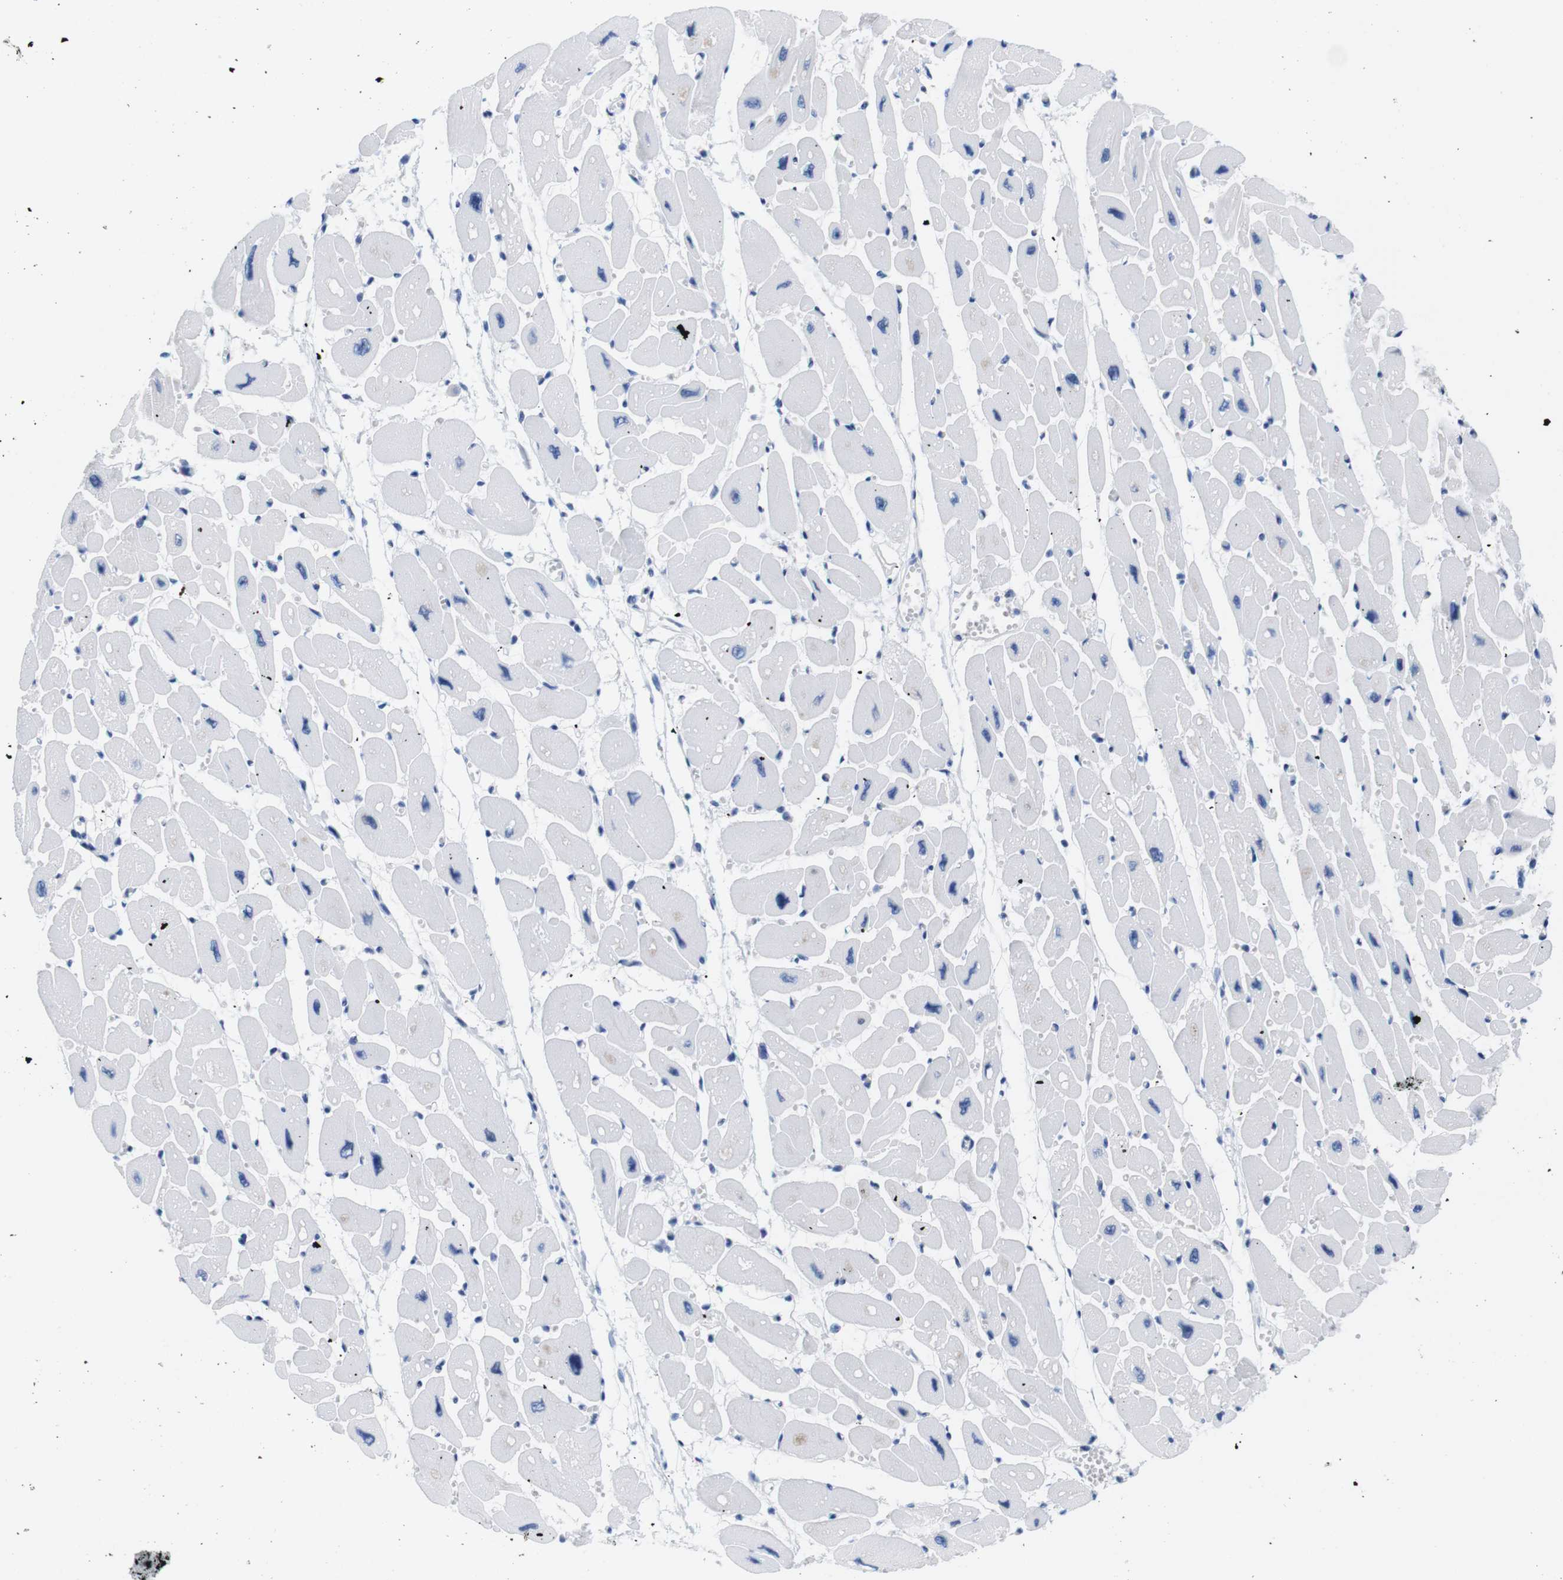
{"staining": {"intensity": "negative", "quantity": "none", "location": "none"}, "tissue": "heart muscle", "cell_type": "Cardiomyocytes", "image_type": "normal", "snomed": [{"axis": "morphology", "description": "Normal tissue, NOS"}, {"axis": "topography", "description": "Heart"}], "caption": "Immunohistochemistry micrograph of benign heart muscle stained for a protein (brown), which displays no expression in cardiomyocytes. Nuclei are stained in blue.", "gene": "IFI16", "patient": {"sex": "female", "age": 54}}